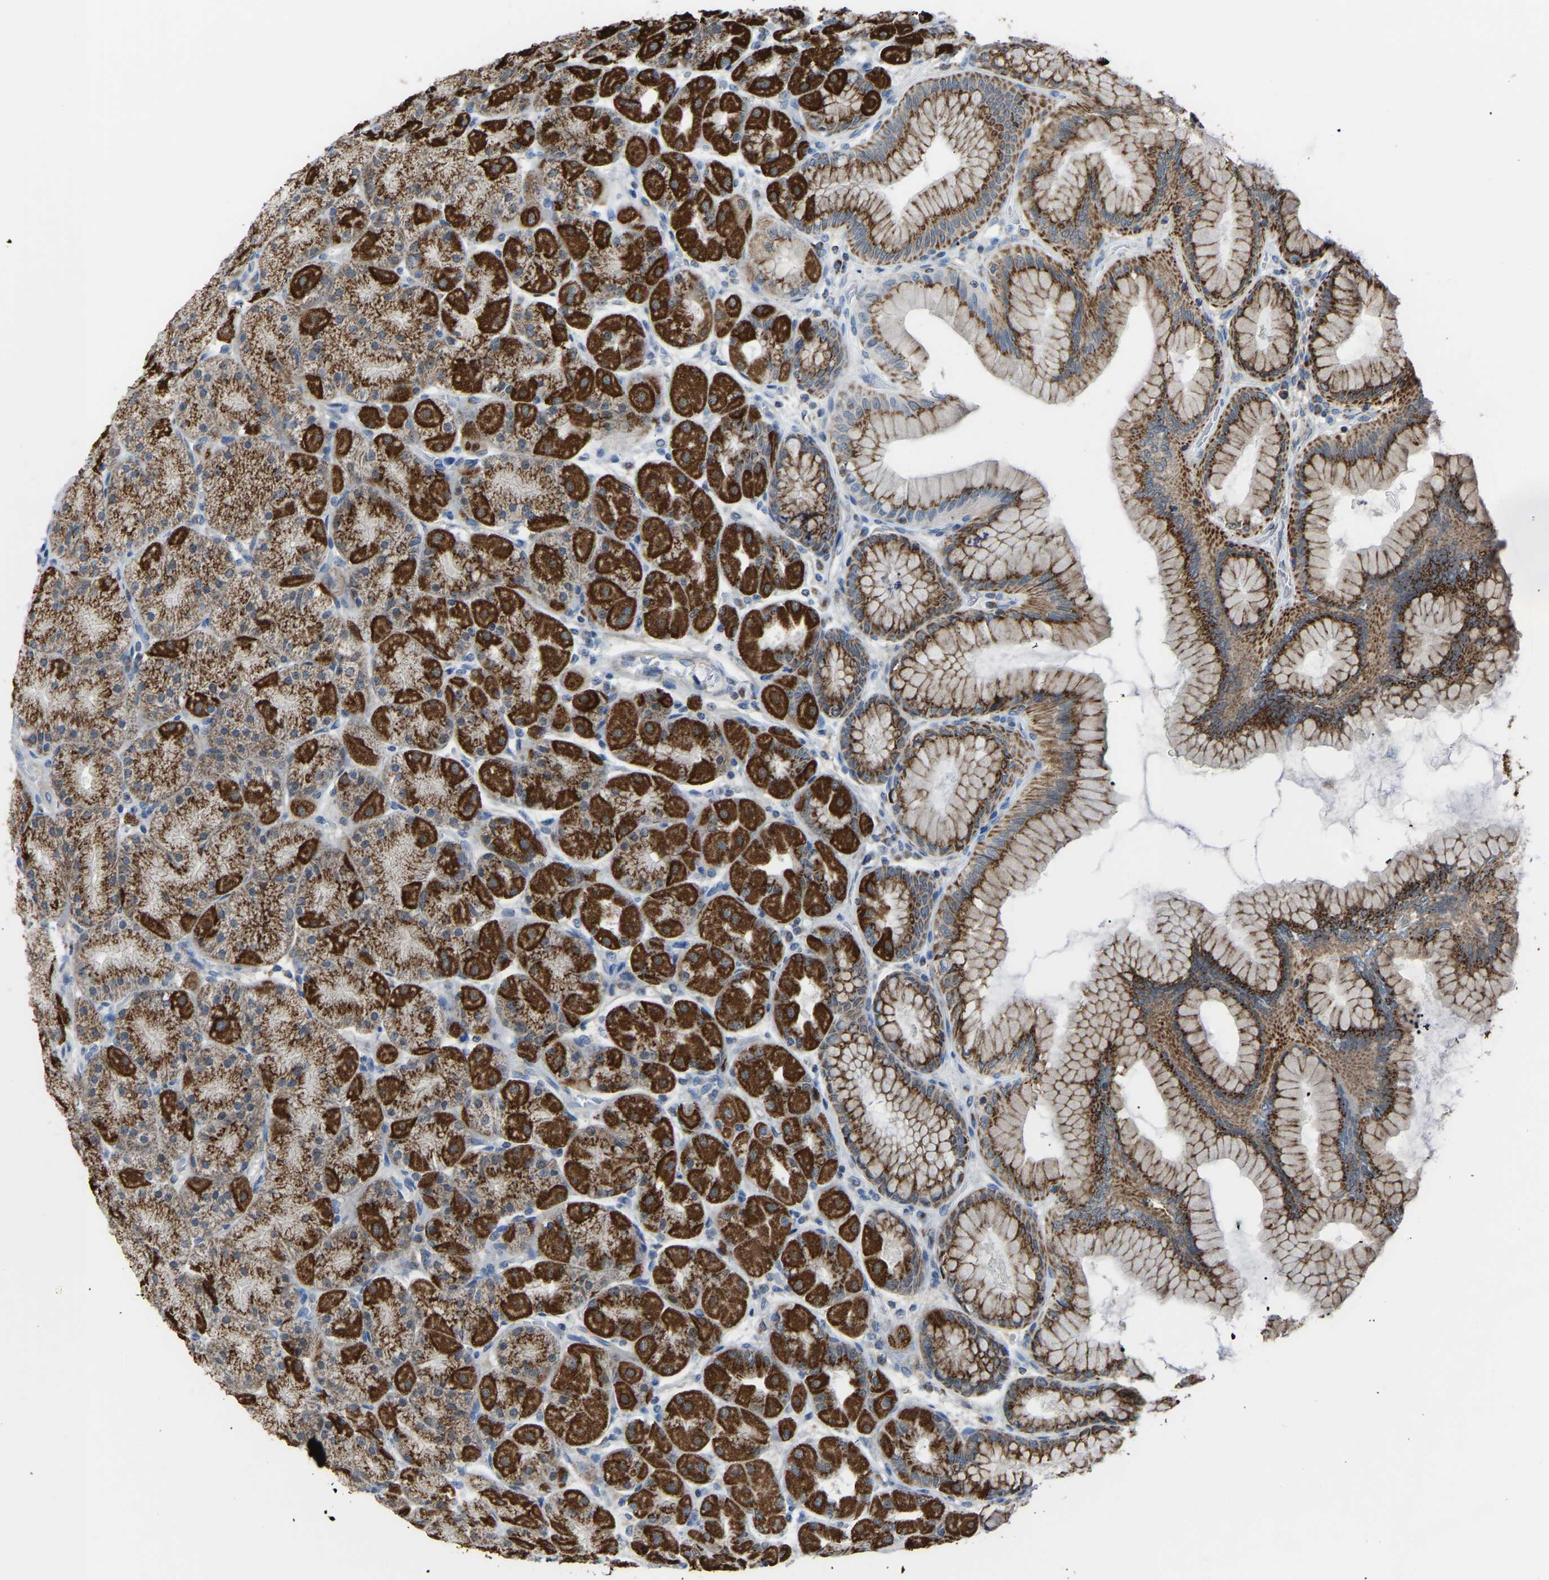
{"staining": {"intensity": "strong", "quantity": ">75%", "location": "cytoplasmic/membranous"}, "tissue": "stomach", "cell_type": "Glandular cells", "image_type": "normal", "snomed": [{"axis": "morphology", "description": "Normal tissue, NOS"}, {"axis": "topography", "description": "Stomach, upper"}], "caption": "Immunohistochemistry (IHC) of benign human stomach displays high levels of strong cytoplasmic/membranous positivity in approximately >75% of glandular cells. (brown staining indicates protein expression, while blue staining denotes nuclei).", "gene": "CANT1", "patient": {"sex": "female", "age": 56}}